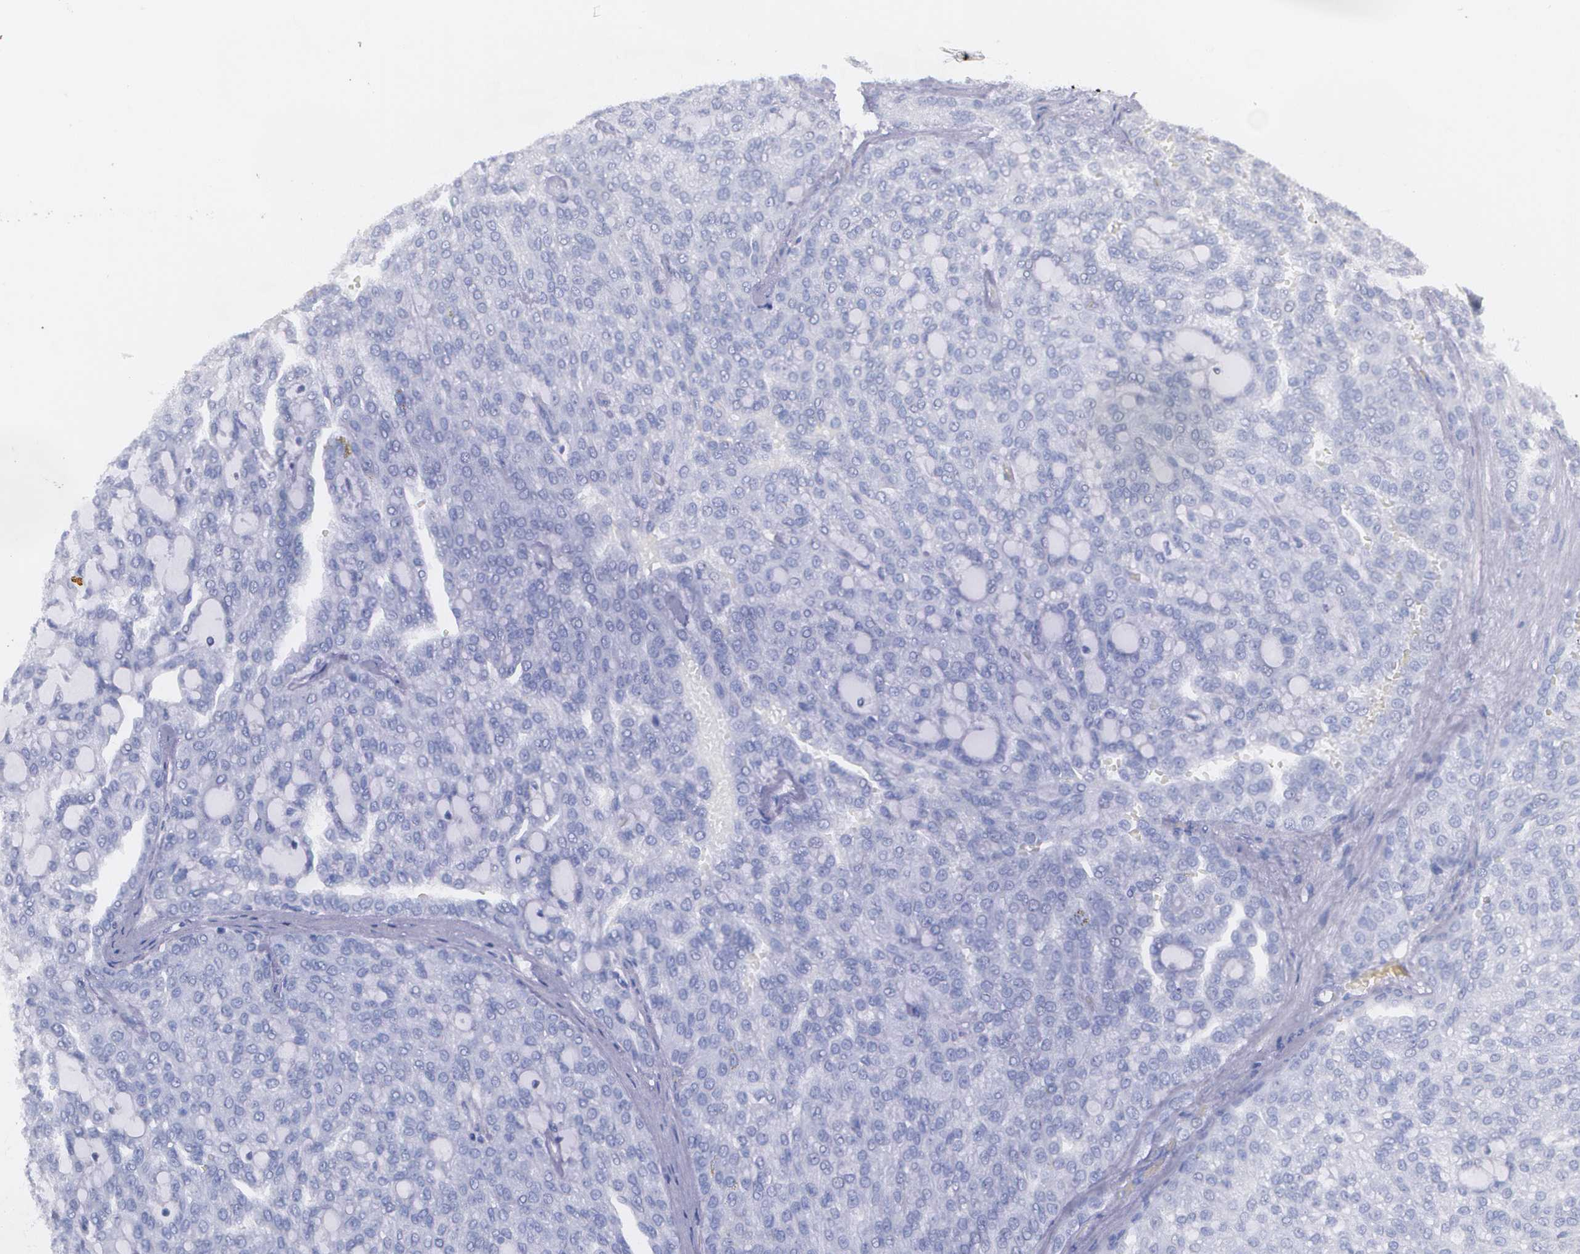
{"staining": {"intensity": "negative", "quantity": "none", "location": "none"}, "tissue": "renal cancer", "cell_type": "Tumor cells", "image_type": "cancer", "snomed": [{"axis": "morphology", "description": "Adenocarcinoma, NOS"}, {"axis": "topography", "description": "Kidney"}], "caption": "Image shows no significant protein positivity in tumor cells of renal adenocarcinoma. (DAB IHC with hematoxylin counter stain).", "gene": "AMBP", "patient": {"sex": "male", "age": 63}}